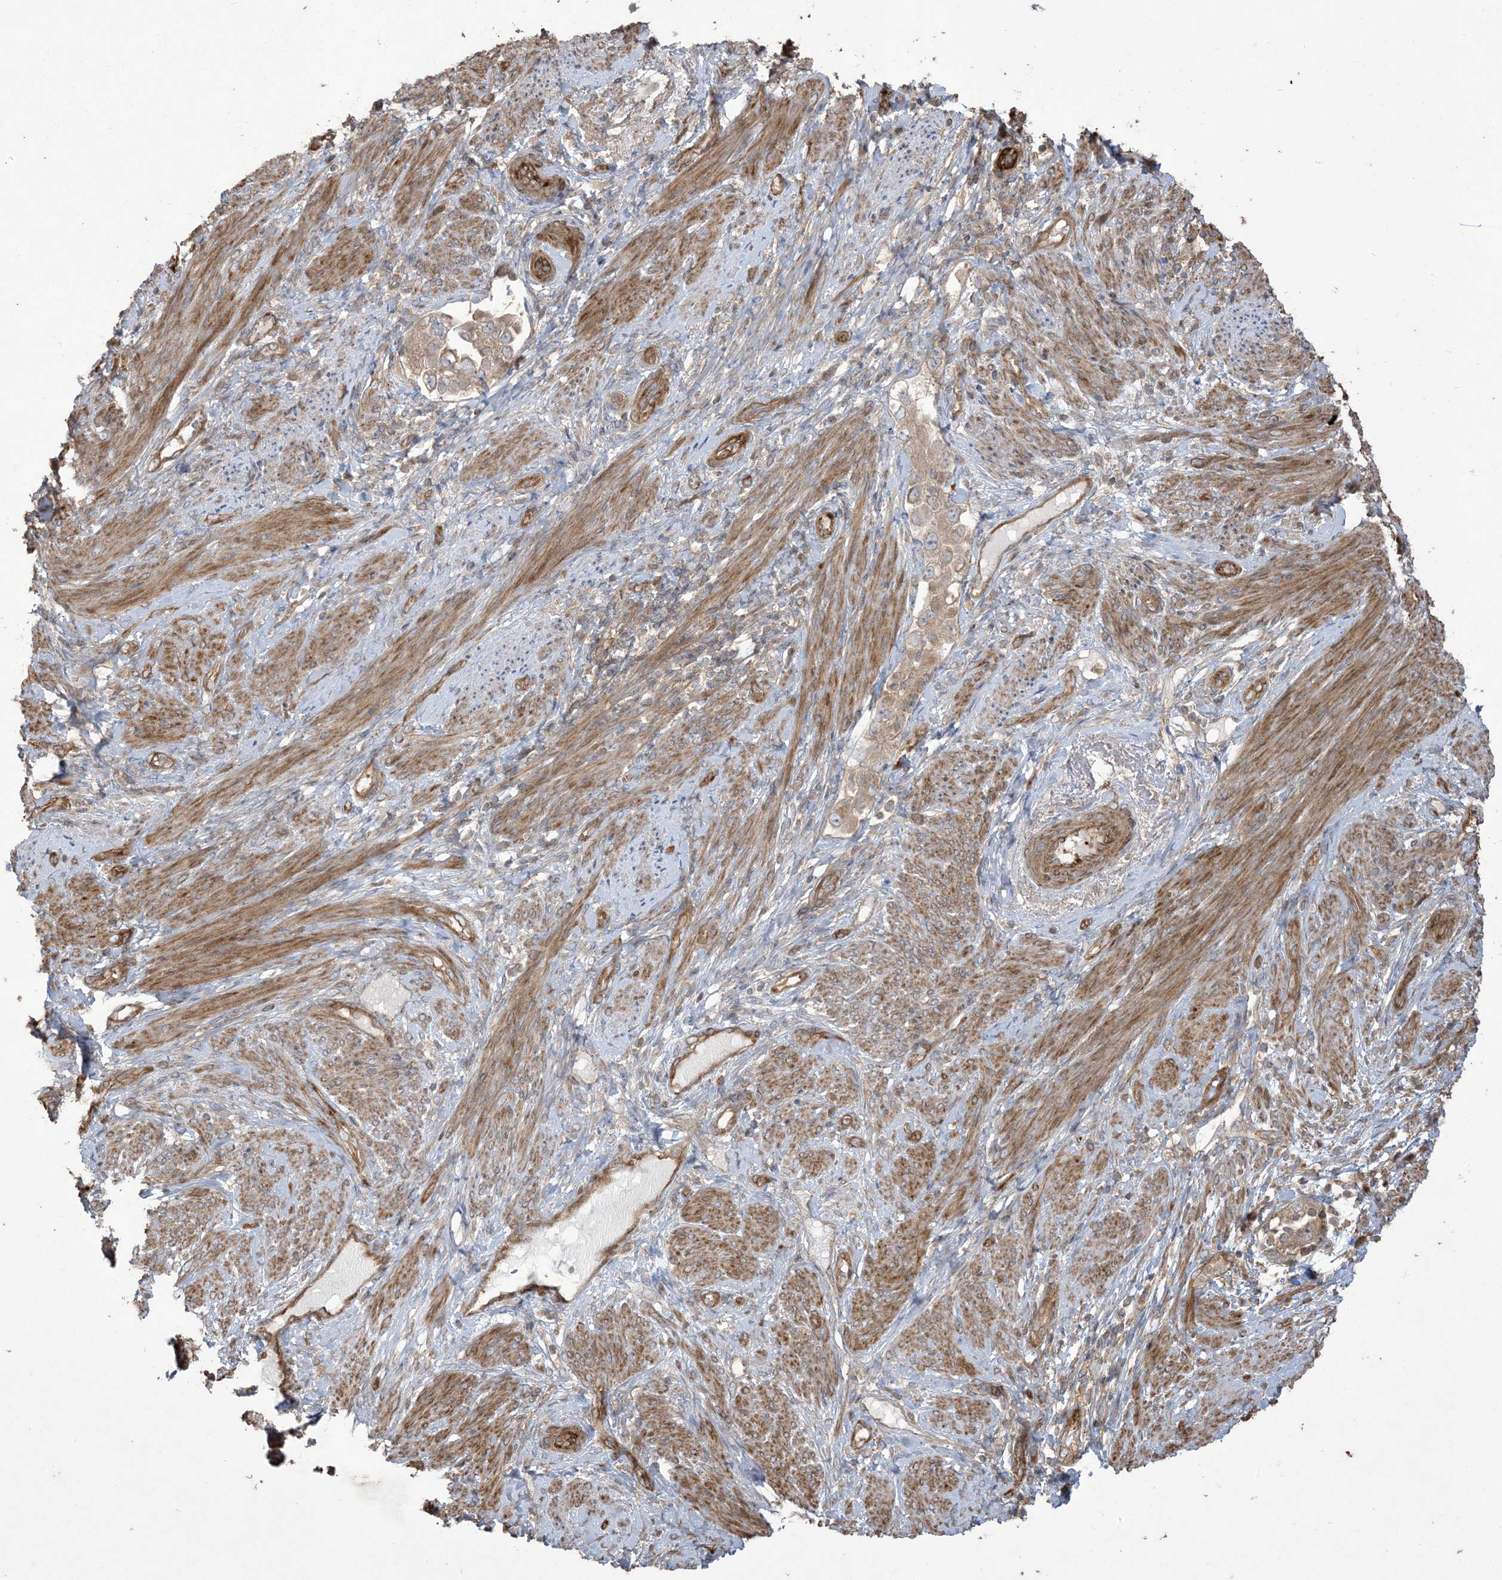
{"staining": {"intensity": "moderate", "quantity": ">75%", "location": "cytoplasmic/membranous"}, "tissue": "endometrial cancer", "cell_type": "Tumor cells", "image_type": "cancer", "snomed": [{"axis": "morphology", "description": "Adenocarcinoma, NOS"}, {"axis": "topography", "description": "Endometrium"}], "caption": "A photomicrograph of endometrial cancer (adenocarcinoma) stained for a protein demonstrates moderate cytoplasmic/membranous brown staining in tumor cells.", "gene": "KLHL18", "patient": {"sex": "female", "age": 85}}